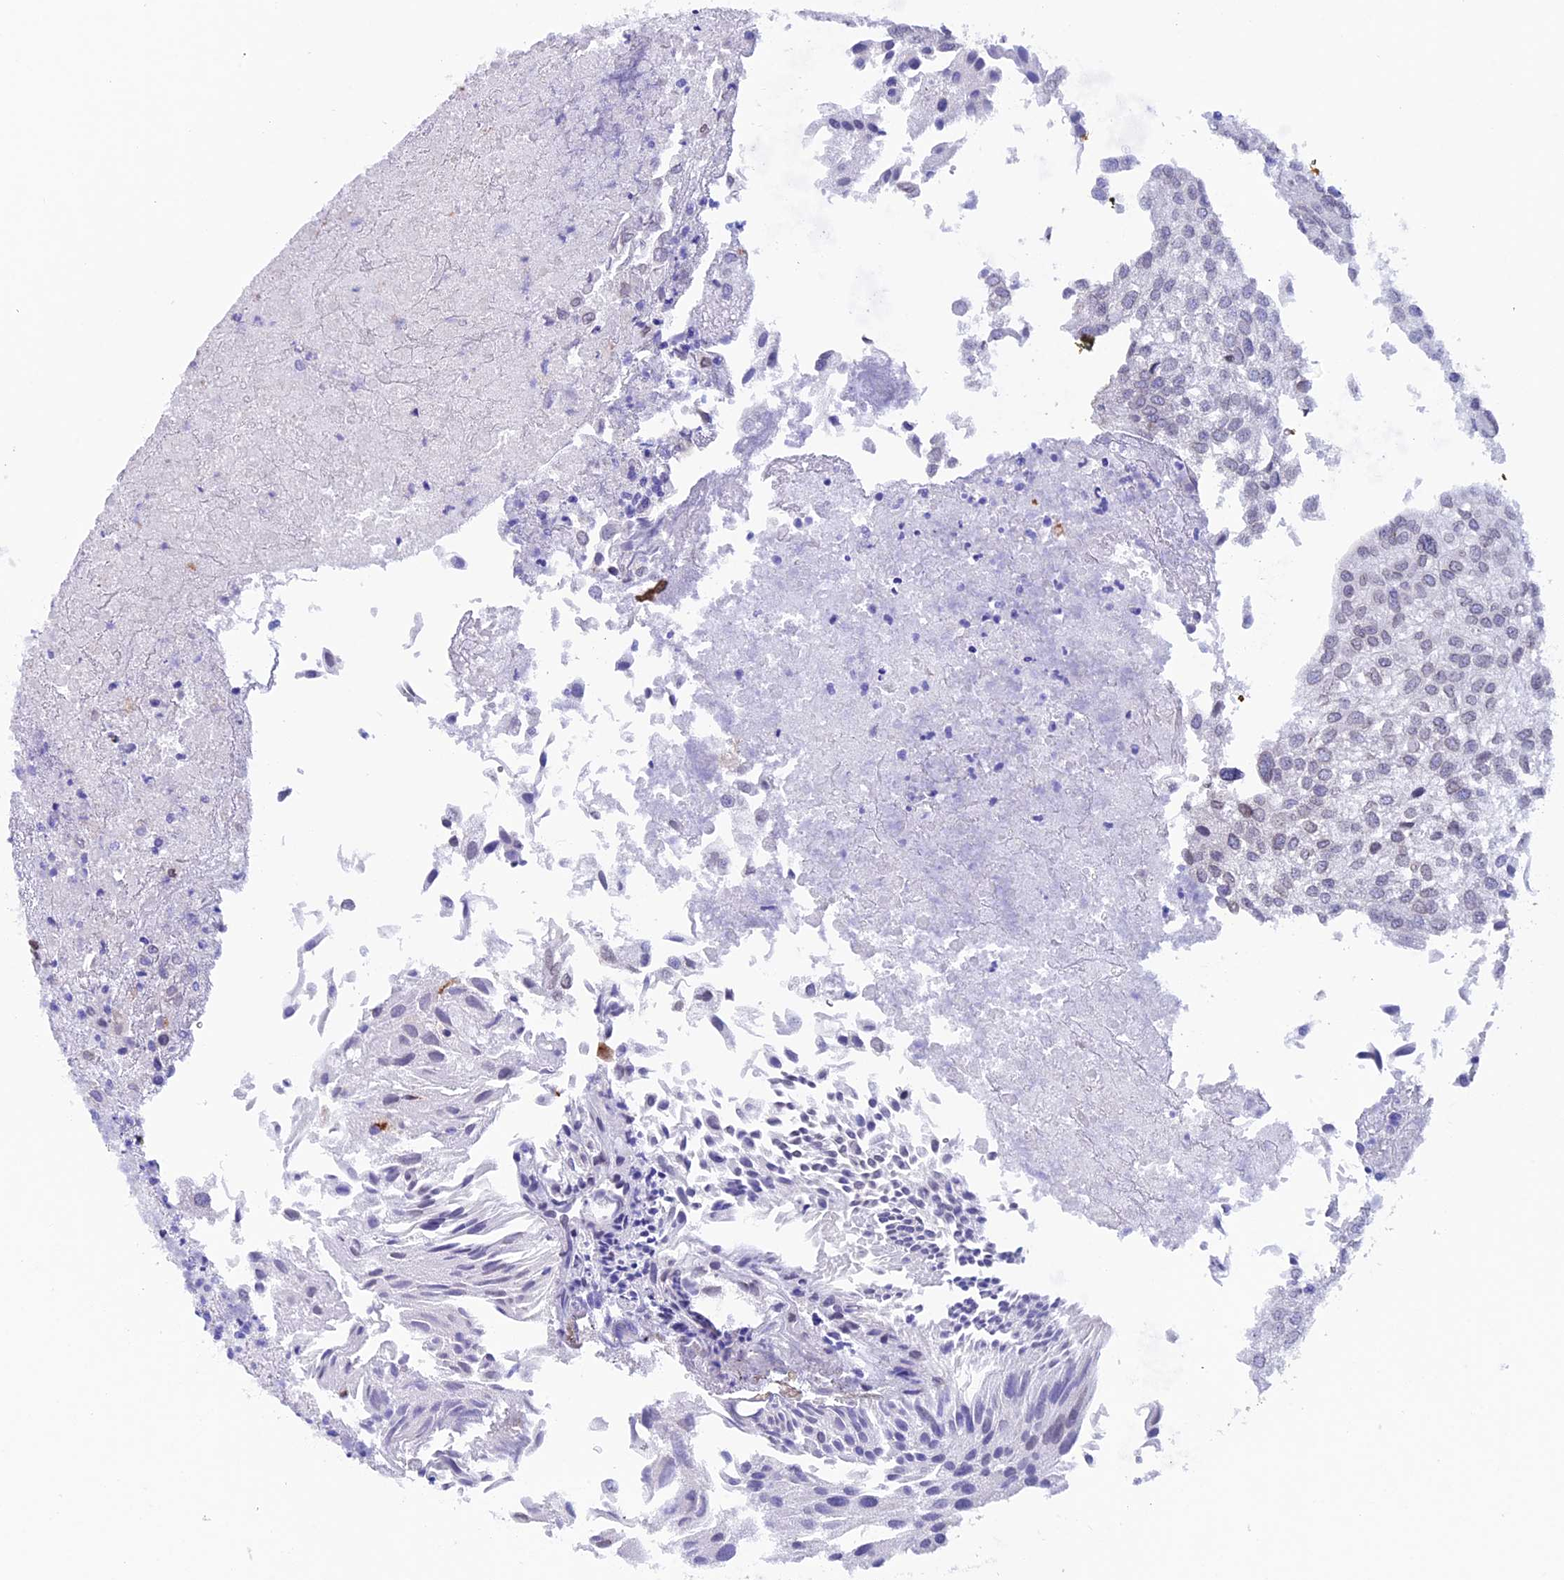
{"staining": {"intensity": "negative", "quantity": "none", "location": "none"}, "tissue": "urothelial cancer", "cell_type": "Tumor cells", "image_type": "cancer", "snomed": [{"axis": "morphology", "description": "Urothelial carcinoma, Low grade"}, {"axis": "topography", "description": "Urinary bladder"}], "caption": "This is an immunohistochemistry micrograph of human urothelial cancer. There is no staining in tumor cells.", "gene": "TMPRSS7", "patient": {"sex": "female", "age": 89}}